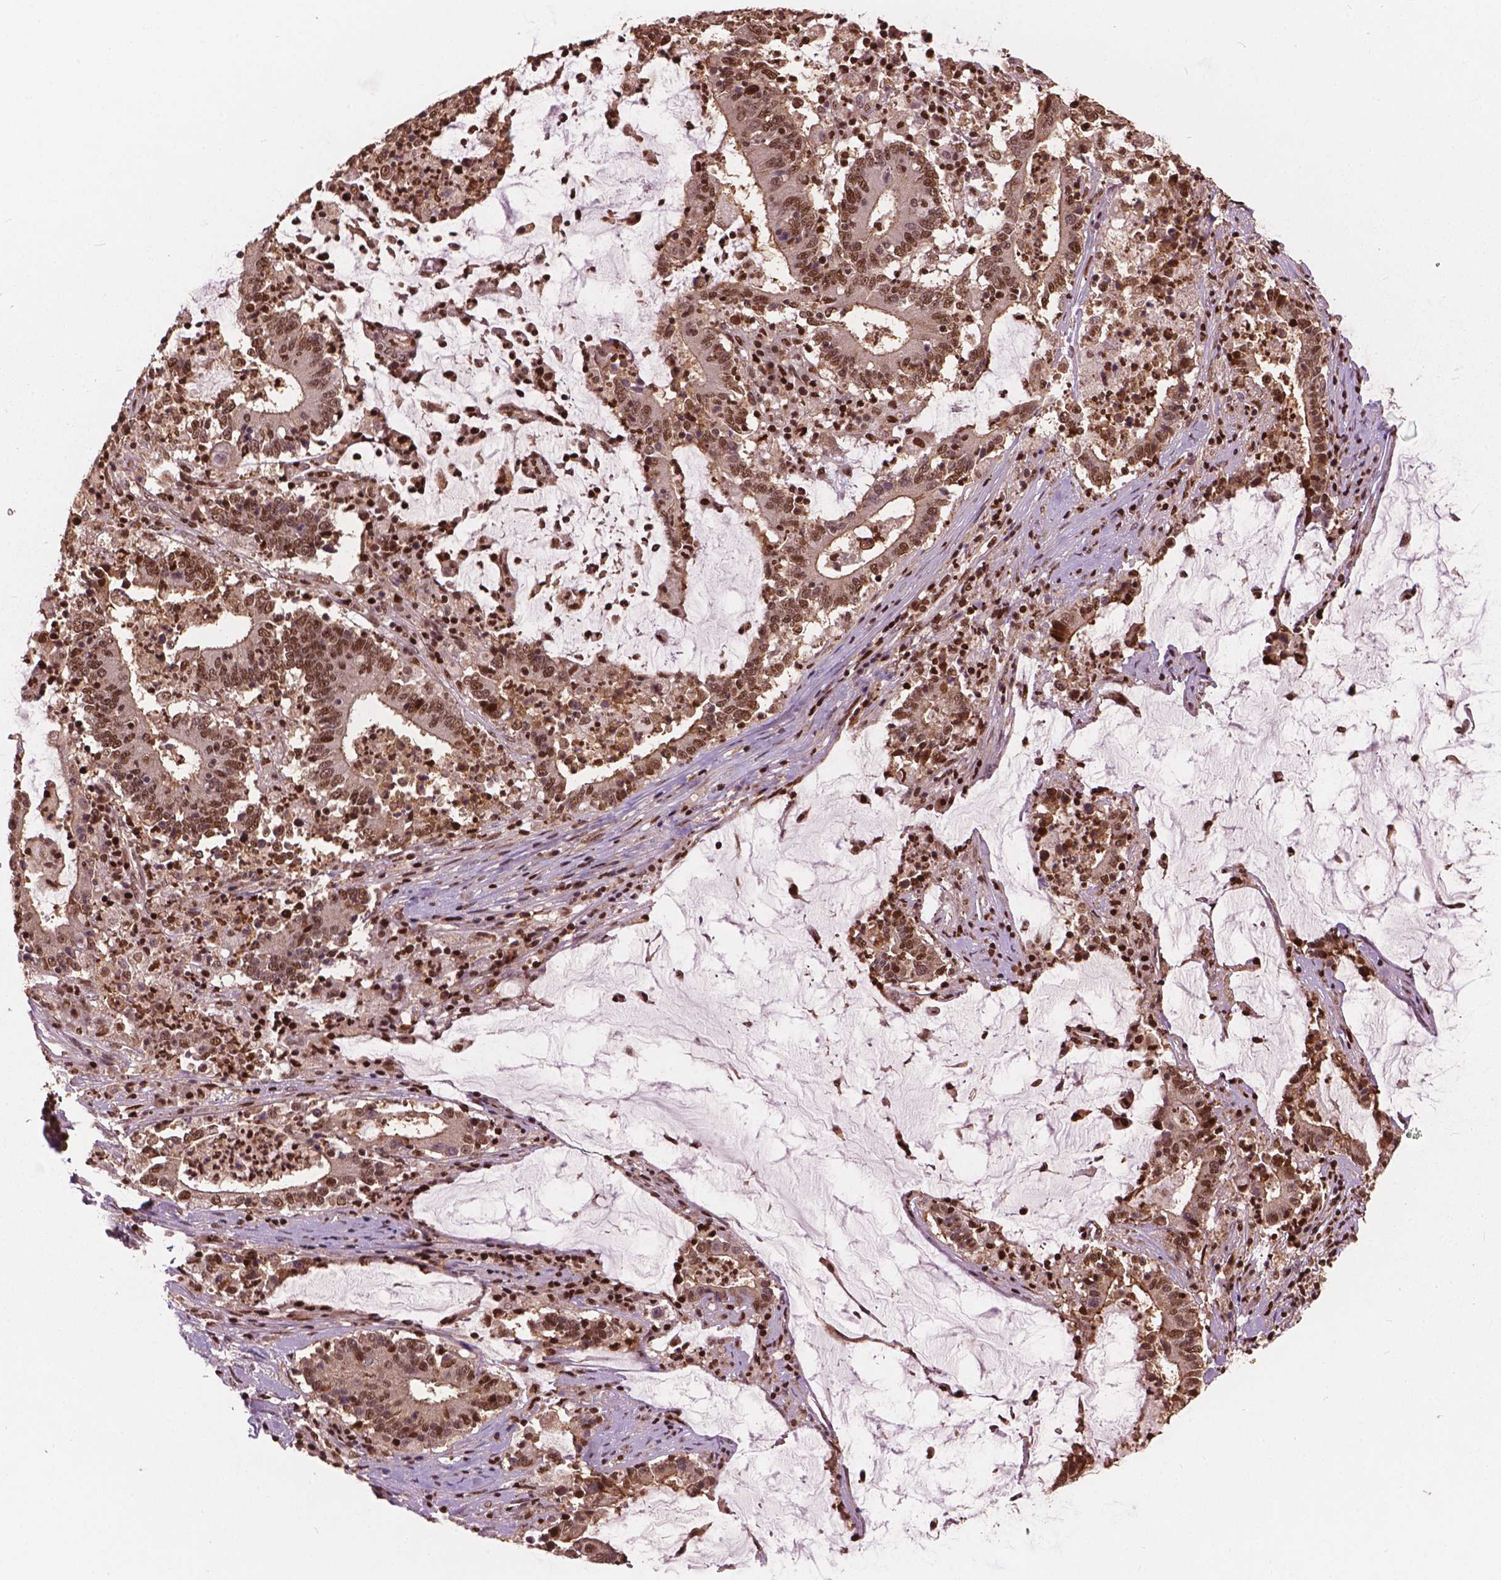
{"staining": {"intensity": "moderate", "quantity": ">75%", "location": "cytoplasmic/membranous,nuclear"}, "tissue": "stomach cancer", "cell_type": "Tumor cells", "image_type": "cancer", "snomed": [{"axis": "morphology", "description": "Adenocarcinoma, NOS"}, {"axis": "topography", "description": "Stomach, upper"}], "caption": "A photomicrograph of stomach adenocarcinoma stained for a protein demonstrates moderate cytoplasmic/membranous and nuclear brown staining in tumor cells.", "gene": "ANP32B", "patient": {"sex": "male", "age": 68}}